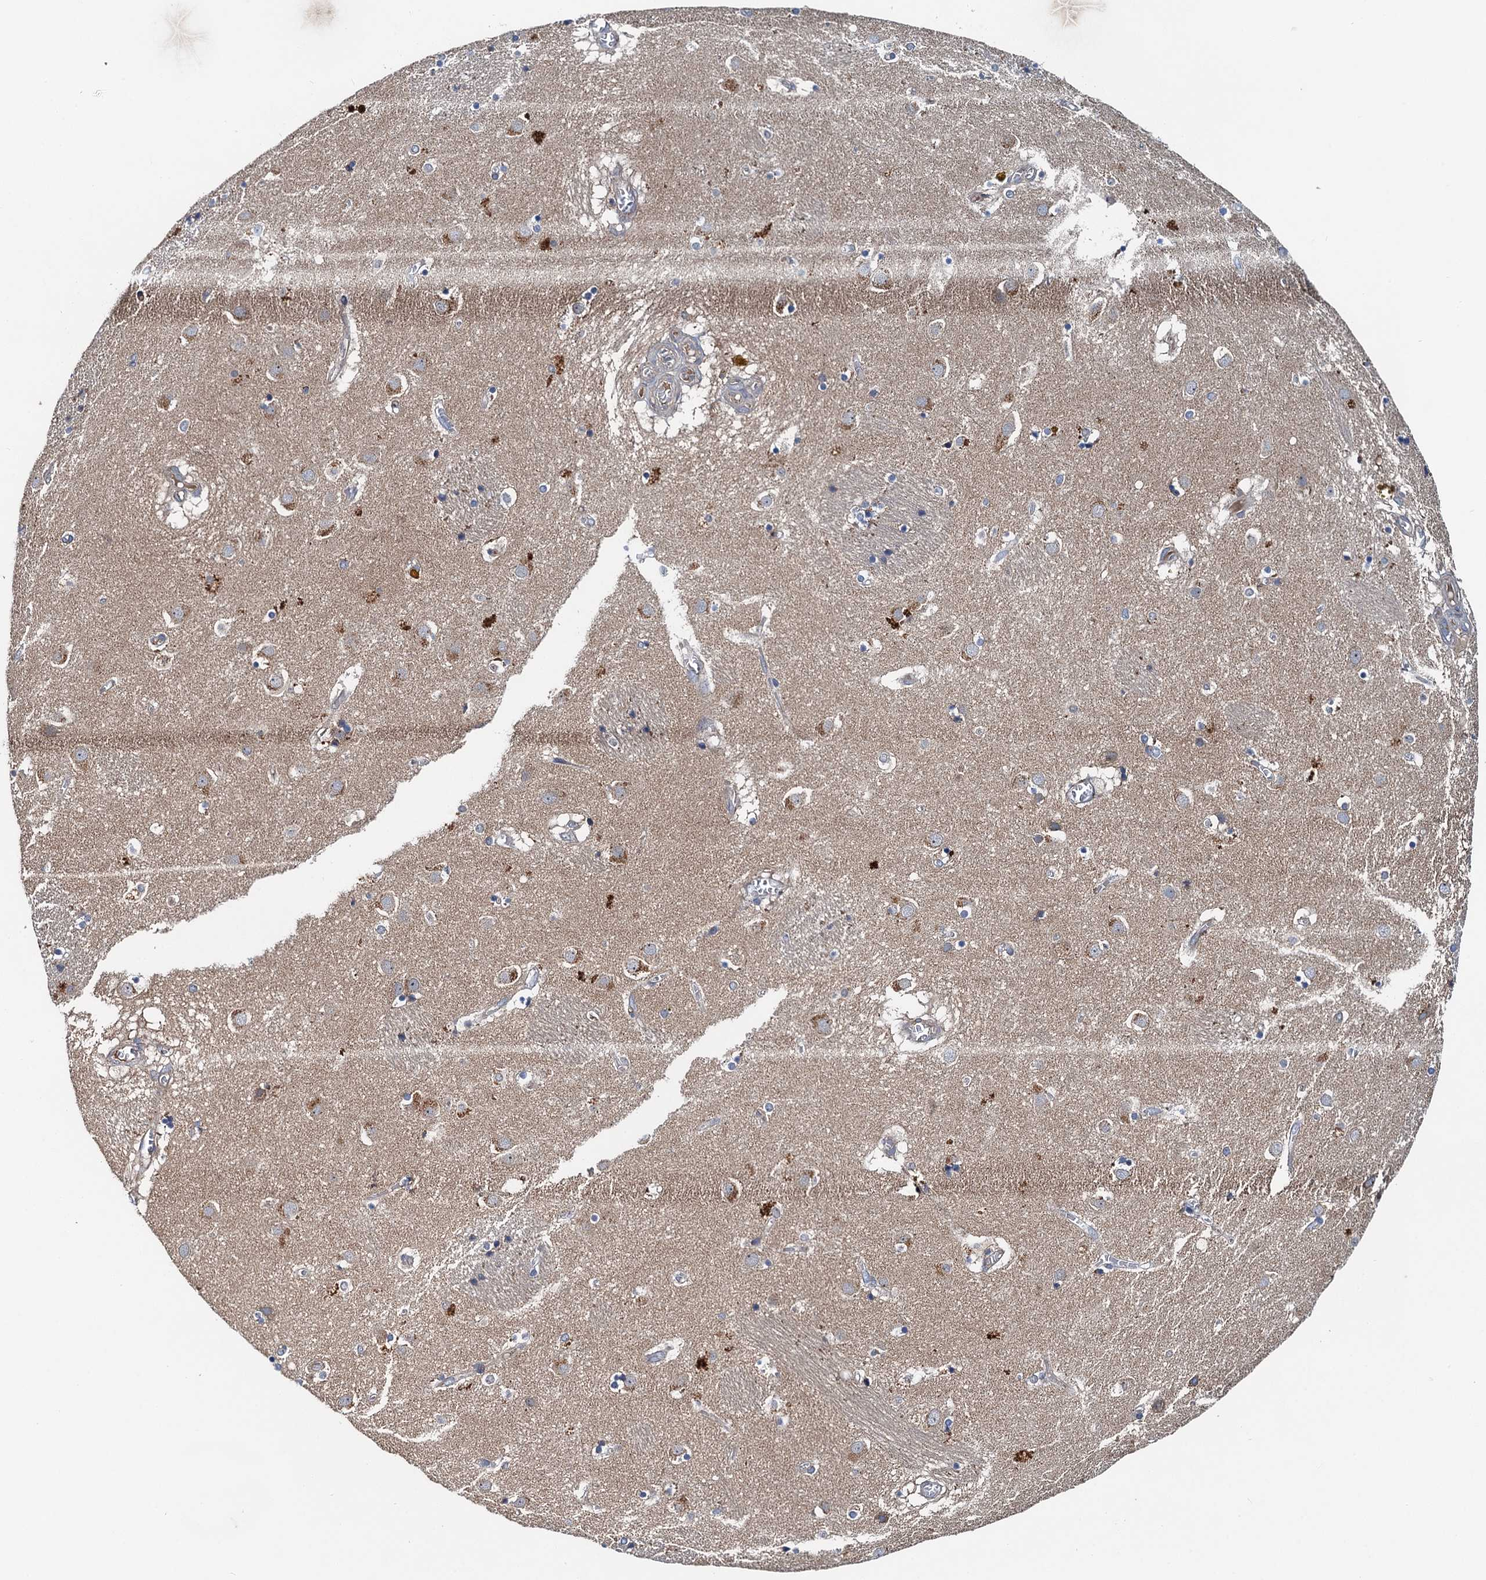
{"staining": {"intensity": "negative", "quantity": "none", "location": "none"}, "tissue": "caudate", "cell_type": "Glial cells", "image_type": "normal", "snomed": [{"axis": "morphology", "description": "Normal tissue, NOS"}, {"axis": "topography", "description": "Lateral ventricle wall"}], "caption": "Immunohistochemical staining of unremarkable human caudate demonstrates no significant expression in glial cells. The staining is performed using DAB (3,3'-diaminobenzidine) brown chromogen with nuclei counter-stained in using hematoxylin.", "gene": "EFL1", "patient": {"sex": "male", "age": 70}}